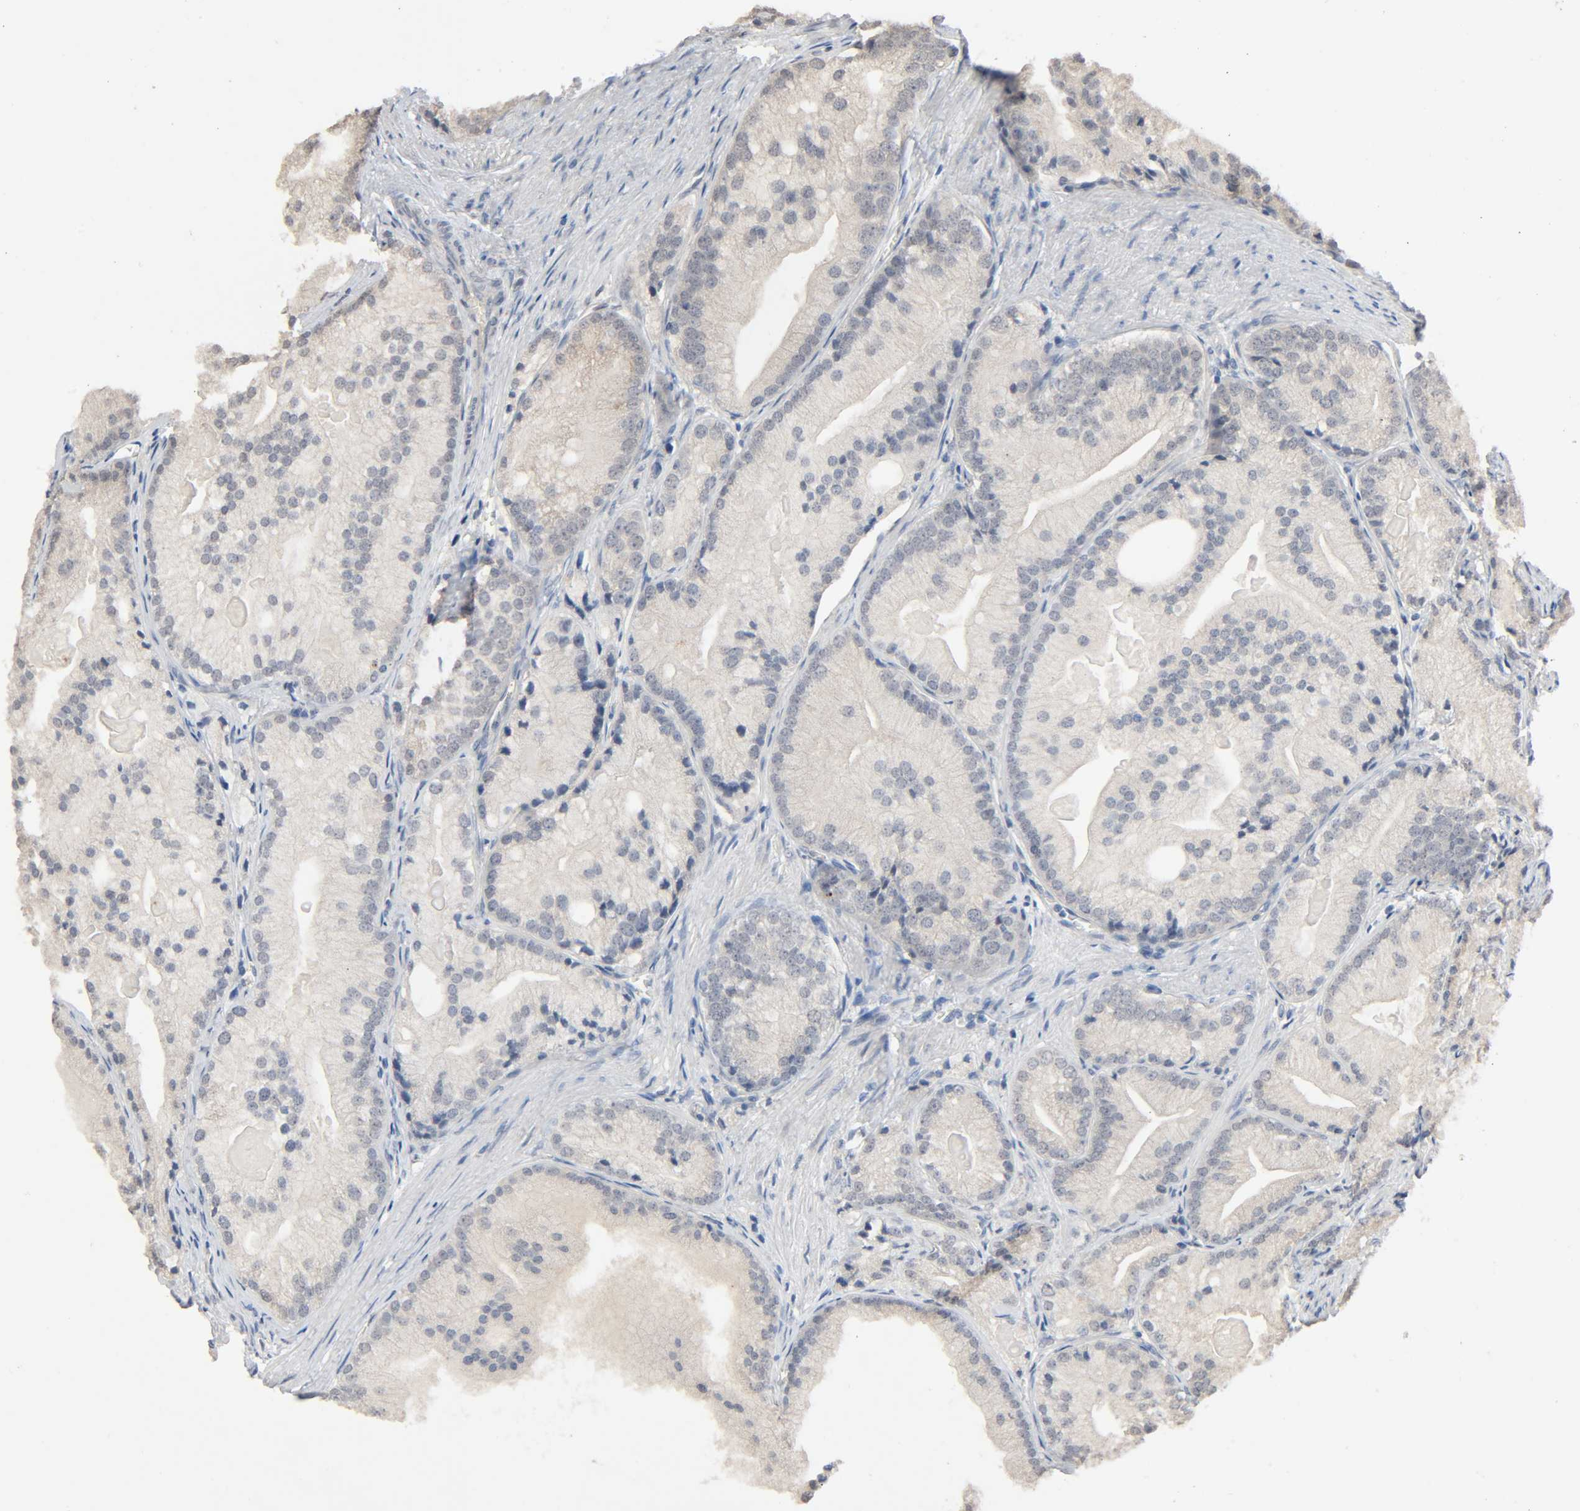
{"staining": {"intensity": "negative", "quantity": "none", "location": "none"}, "tissue": "prostate cancer", "cell_type": "Tumor cells", "image_type": "cancer", "snomed": [{"axis": "morphology", "description": "Adenocarcinoma, Low grade"}, {"axis": "topography", "description": "Prostate"}], "caption": "IHC histopathology image of human prostate cancer (low-grade adenocarcinoma) stained for a protein (brown), which shows no expression in tumor cells. (DAB immunohistochemistry visualized using brightfield microscopy, high magnification).", "gene": "MAGEA8", "patient": {"sex": "male", "age": 69}}